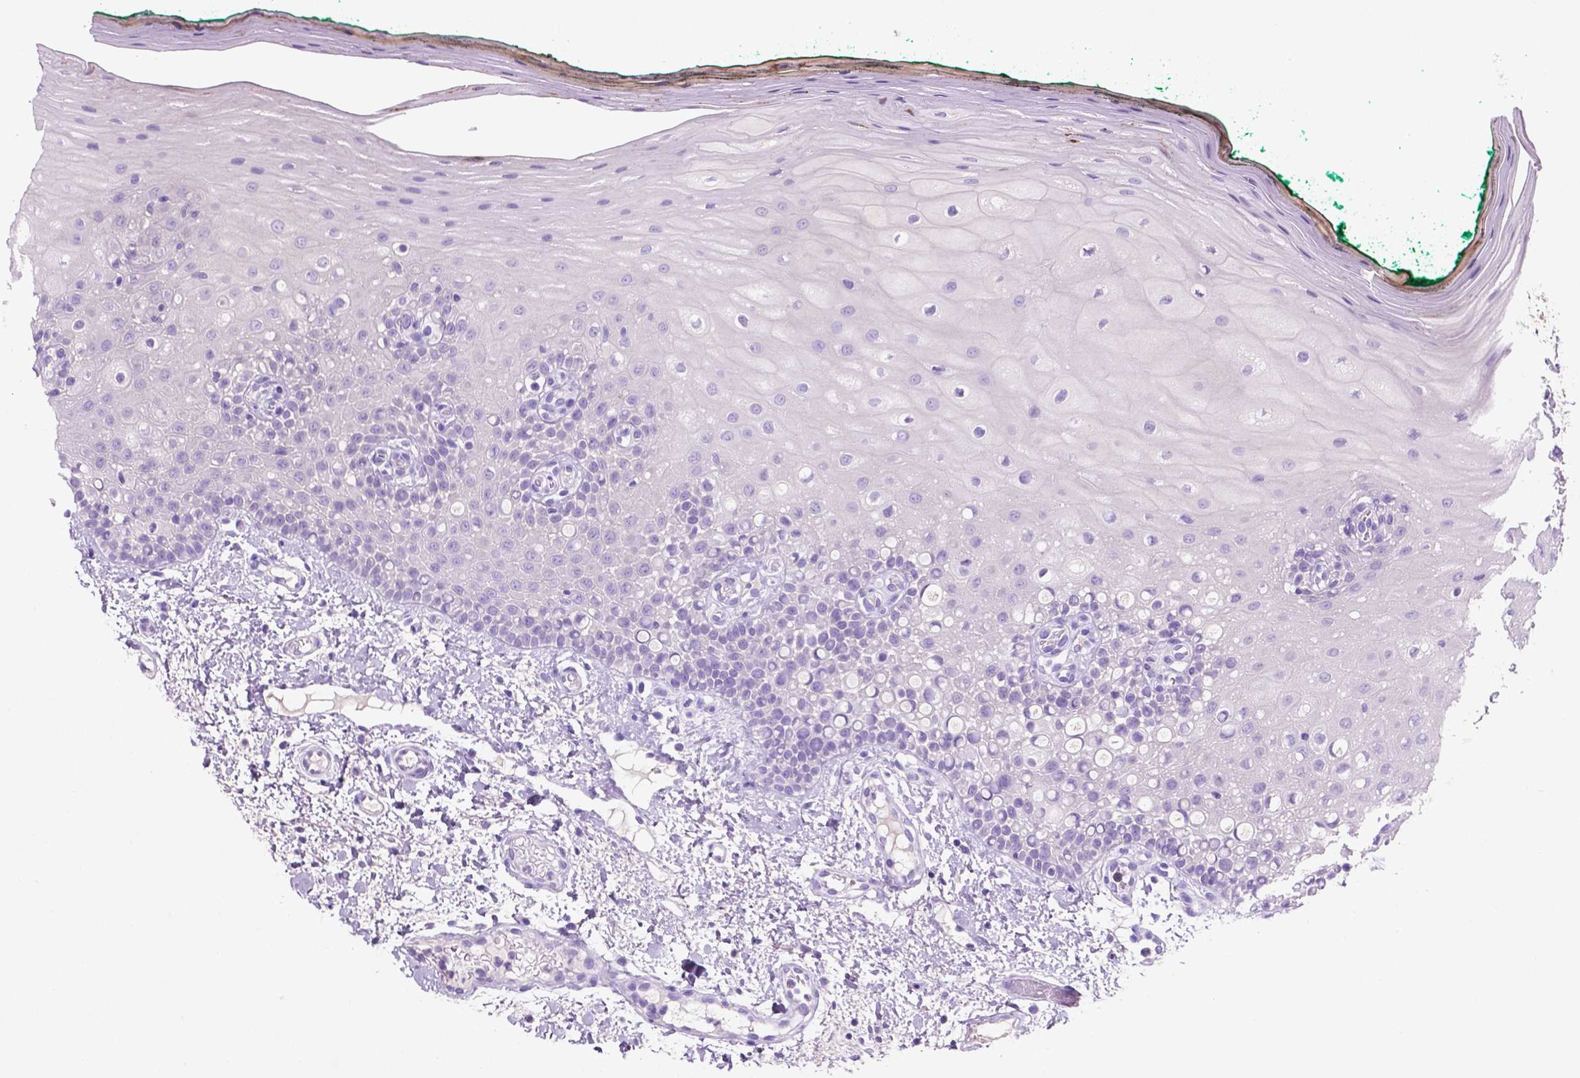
{"staining": {"intensity": "negative", "quantity": "none", "location": "none"}, "tissue": "oral mucosa", "cell_type": "Squamous epithelial cells", "image_type": "normal", "snomed": [{"axis": "morphology", "description": "Normal tissue, NOS"}, {"axis": "topography", "description": "Oral tissue"}], "caption": "Photomicrograph shows no protein staining in squamous epithelial cells of normal oral mucosa. (DAB (3,3'-diaminobenzidine) IHC visualized using brightfield microscopy, high magnification).", "gene": "POU4F1", "patient": {"sex": "female", "age": 83}}